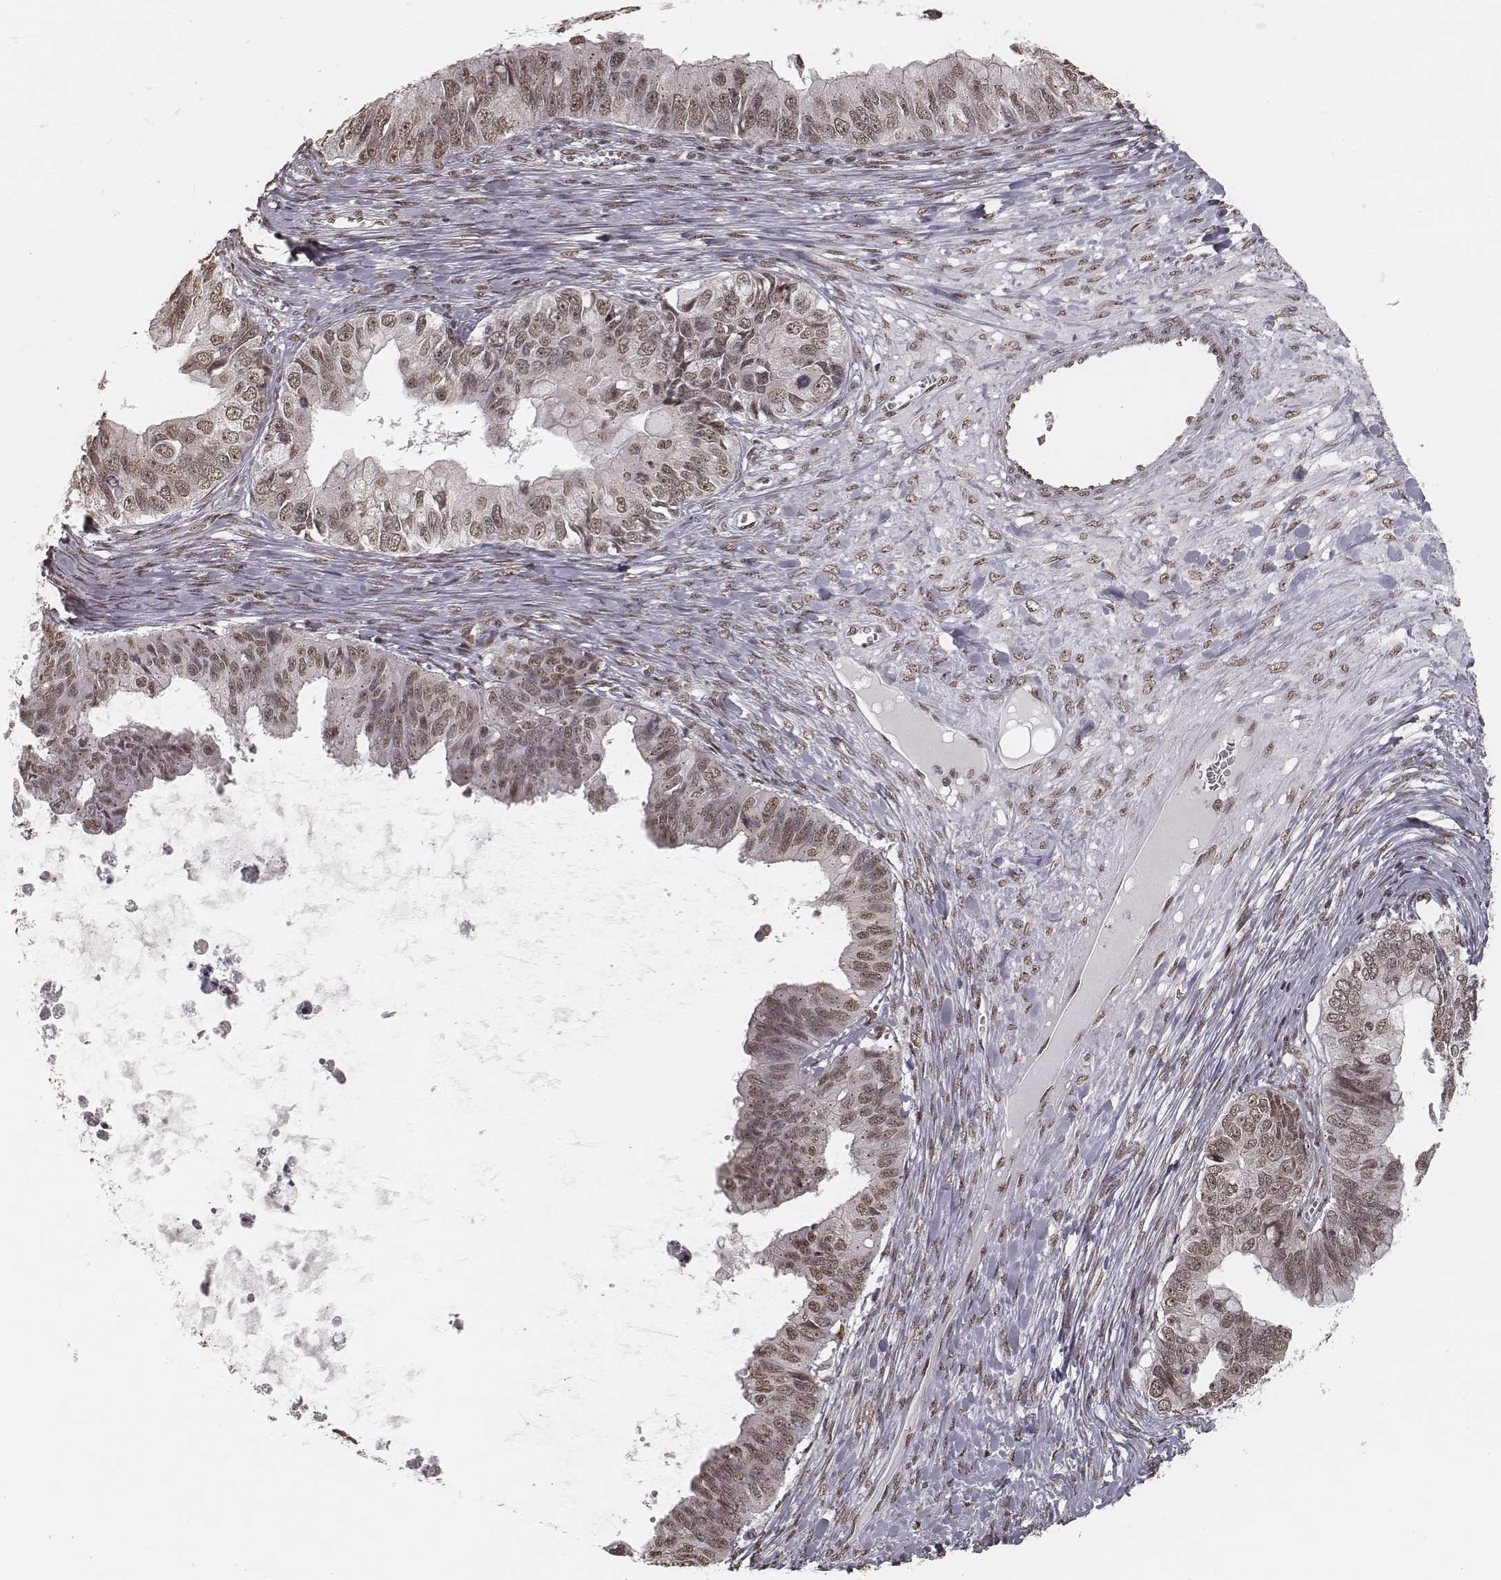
{"staining": {"intensity": "weak", "quantity": ">75%", "location": "nuclear"}, "tissue": "ovarian cancer", "cell_type": "Tumor cells", "image_type": "cancer", "snomed": [{"axis": "morphology", "description": "Cystadenocarcinoma, mucinous, NOS"}, {"axis": "topography", "description": "Ovary"}], "caption": "Ovarian mucinous cystadenocarcinoma was stained to show a protein in brown. There is low levels of weak nuclear staining in approximately >75% of tumor cells.", "gene": "HMGA2", "patient": {"sex": "female", "age": 76}}